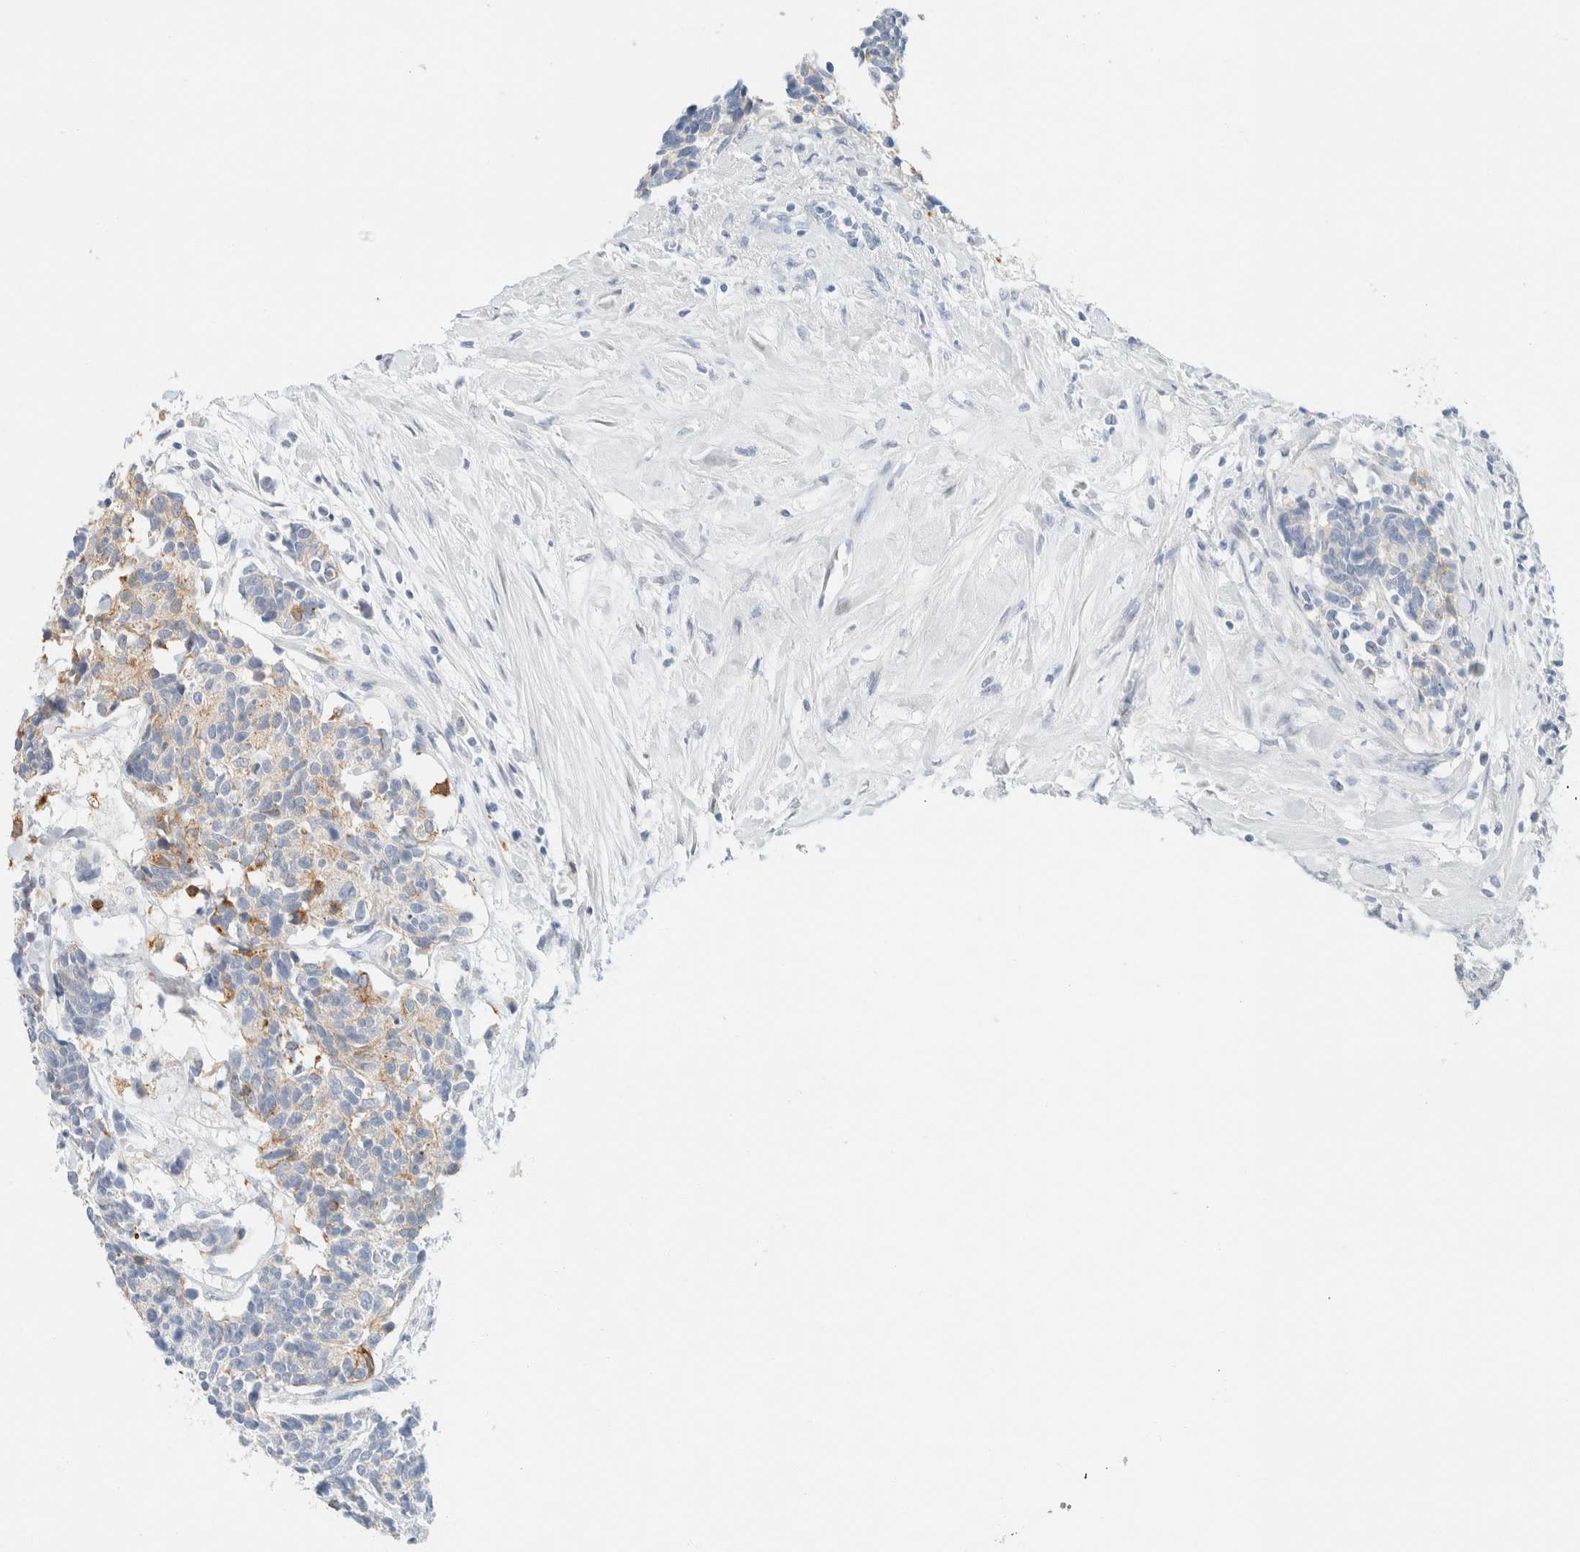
{"staining": {"intensity": "weak", "quantity": "<25%", "location": "cytoplasmic/membranous"}, "tissue": "carcinoid", "cell_type": "Tumor cells", "image_type": "cancer", "snomed": [{"axis": "morphology", "description": "Carcinoma, NOS"}, {"axis": "morphology", "description": "Carcinoid, malignant, NOS"}, {"axis": "topography", "description": "Urinary bladder"}], "caption": "Immunohistochemistry micrograph of malignant carcinoid stained for a protein (brown), which reveals no positivity in tumor cells. (IHC, brightfield microscopy, high magnification).", "gene": "KRT20", "patient": {"sex": "male", "age": 57}}